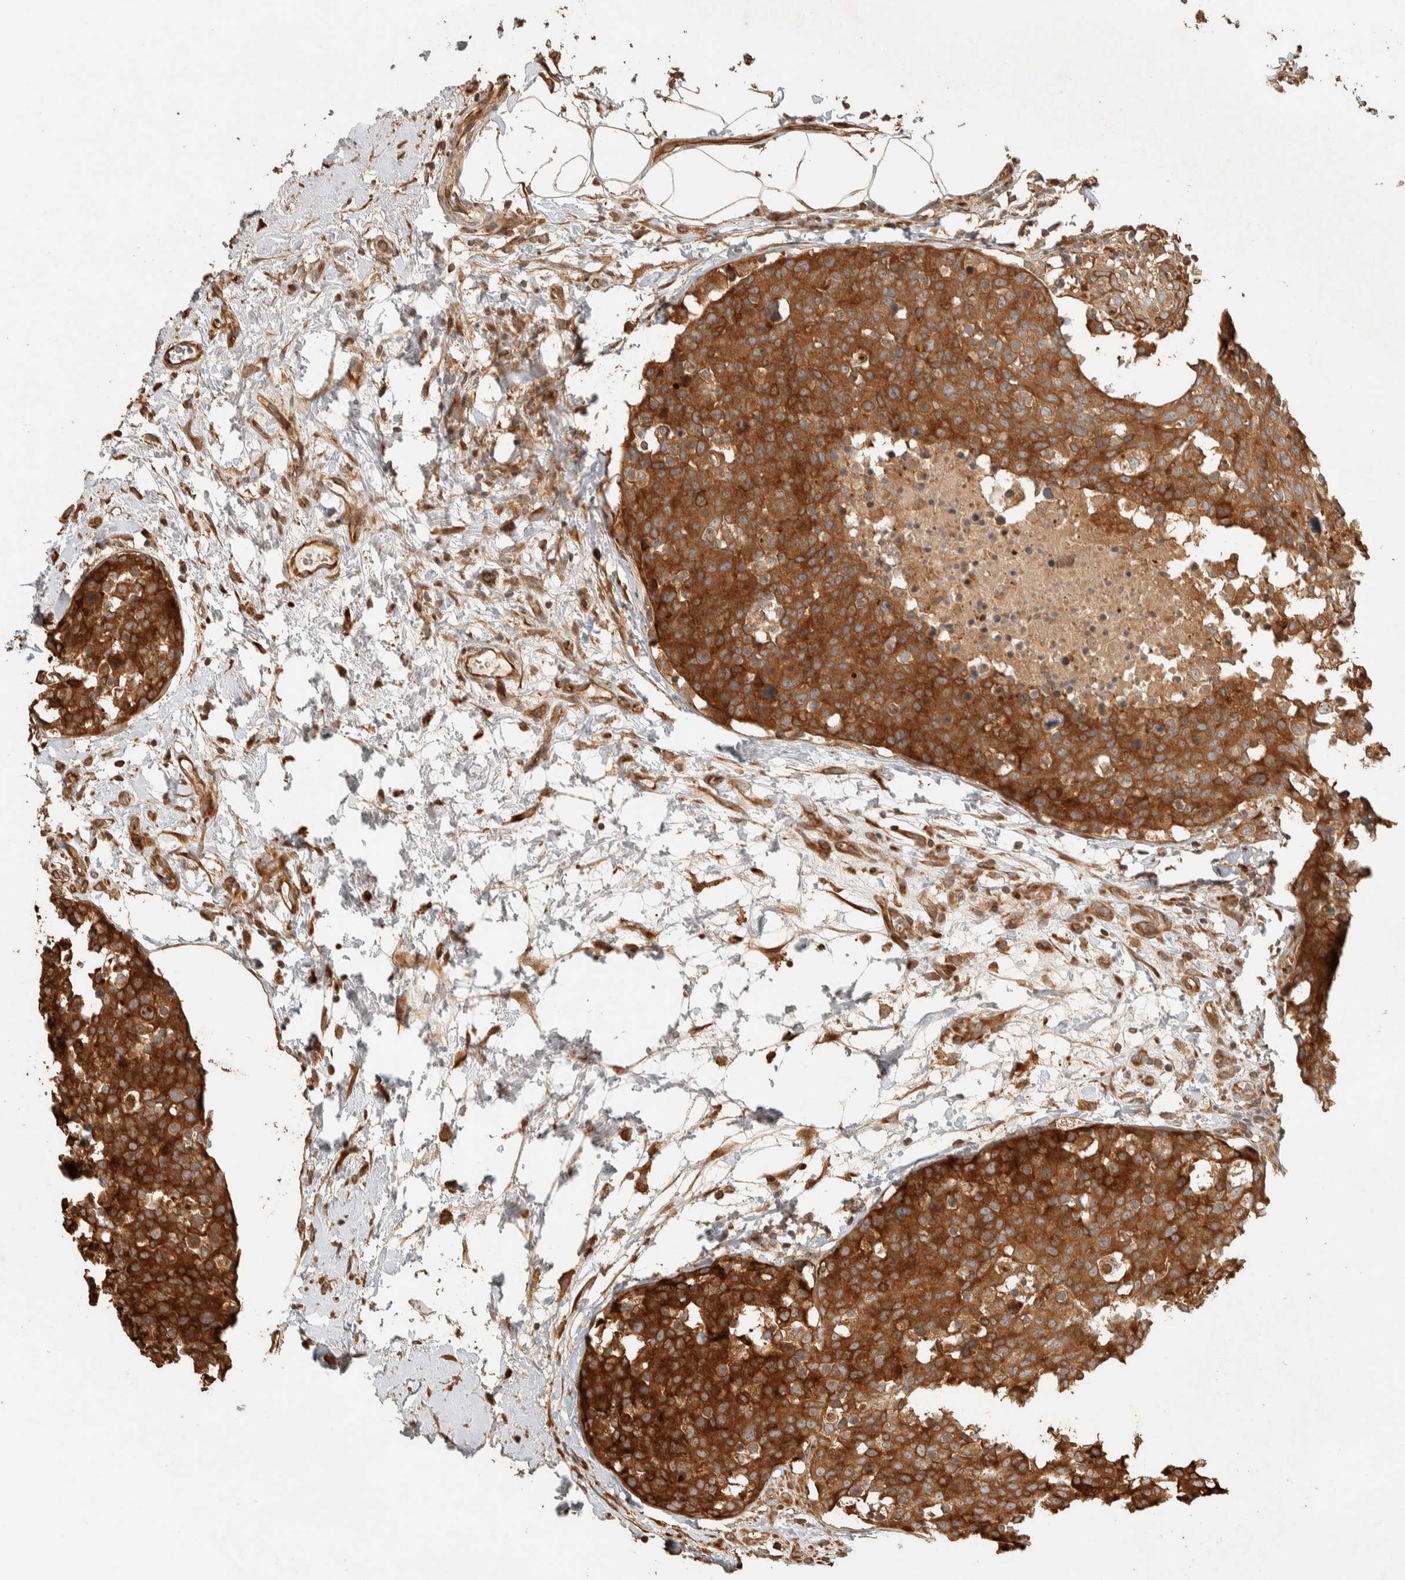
{"staining": {"intensity": "strong", "quantity": ">75%", "location": "cytoplasmic/membranous"}, "tissue": "breast cancer", "cell_type": "Tumor cells", "image_type": "cancer", "snomed": [{"axis": "morphology", "description": "Normal tissue, NOS"}, {"axis": "morphology", "description": "Duct carcinoma"}, {"axis": "topography", "description": "Breast"}], "caption": "Protein expression analysis of invasive ductal carcinoma (breast) displays strong cytoplasmic/membranous positivity in about >75% of tumor cells.", "gene": "EXOC7", "patient": {"sex": "female", "age": 37}}